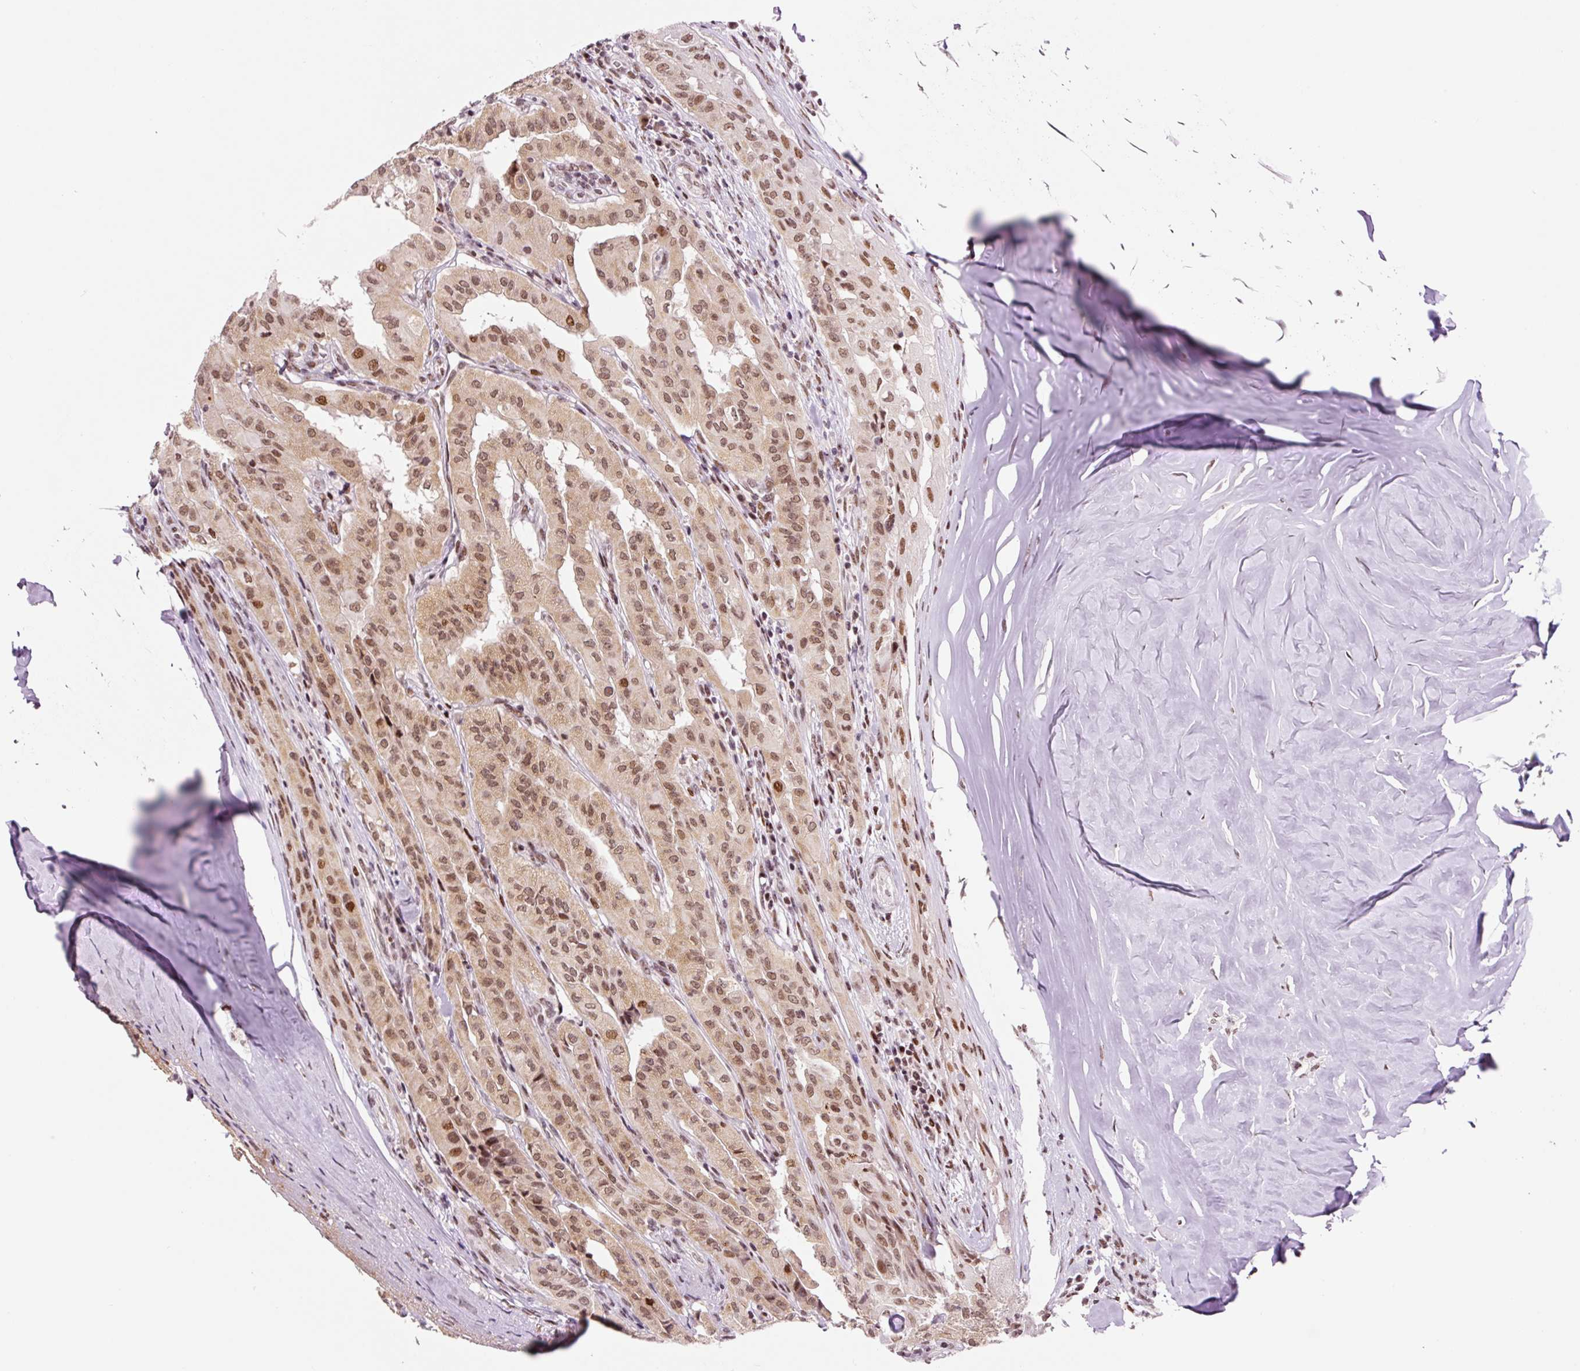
{"staining": {"intensity": "moderate", "quantity": ">75%", "location": "nuclear"}, "tissue": "thyroid cancer", "cell_type": "Tumor cells", "image_type": "cancer", "snomed": [{"axis": "morphology", "description": "Papillary adenocarcinoma, NOS"}, {"axis": "topography", "description": "Thyroid gland"}], "caption": "Human thyroid cancer stained with a brown dye displays moderate nuclear positive positivity in approximately >75% of tumor cells.", "gene": "CCNL2", "patient": {"sex": "female", "age": 59}}